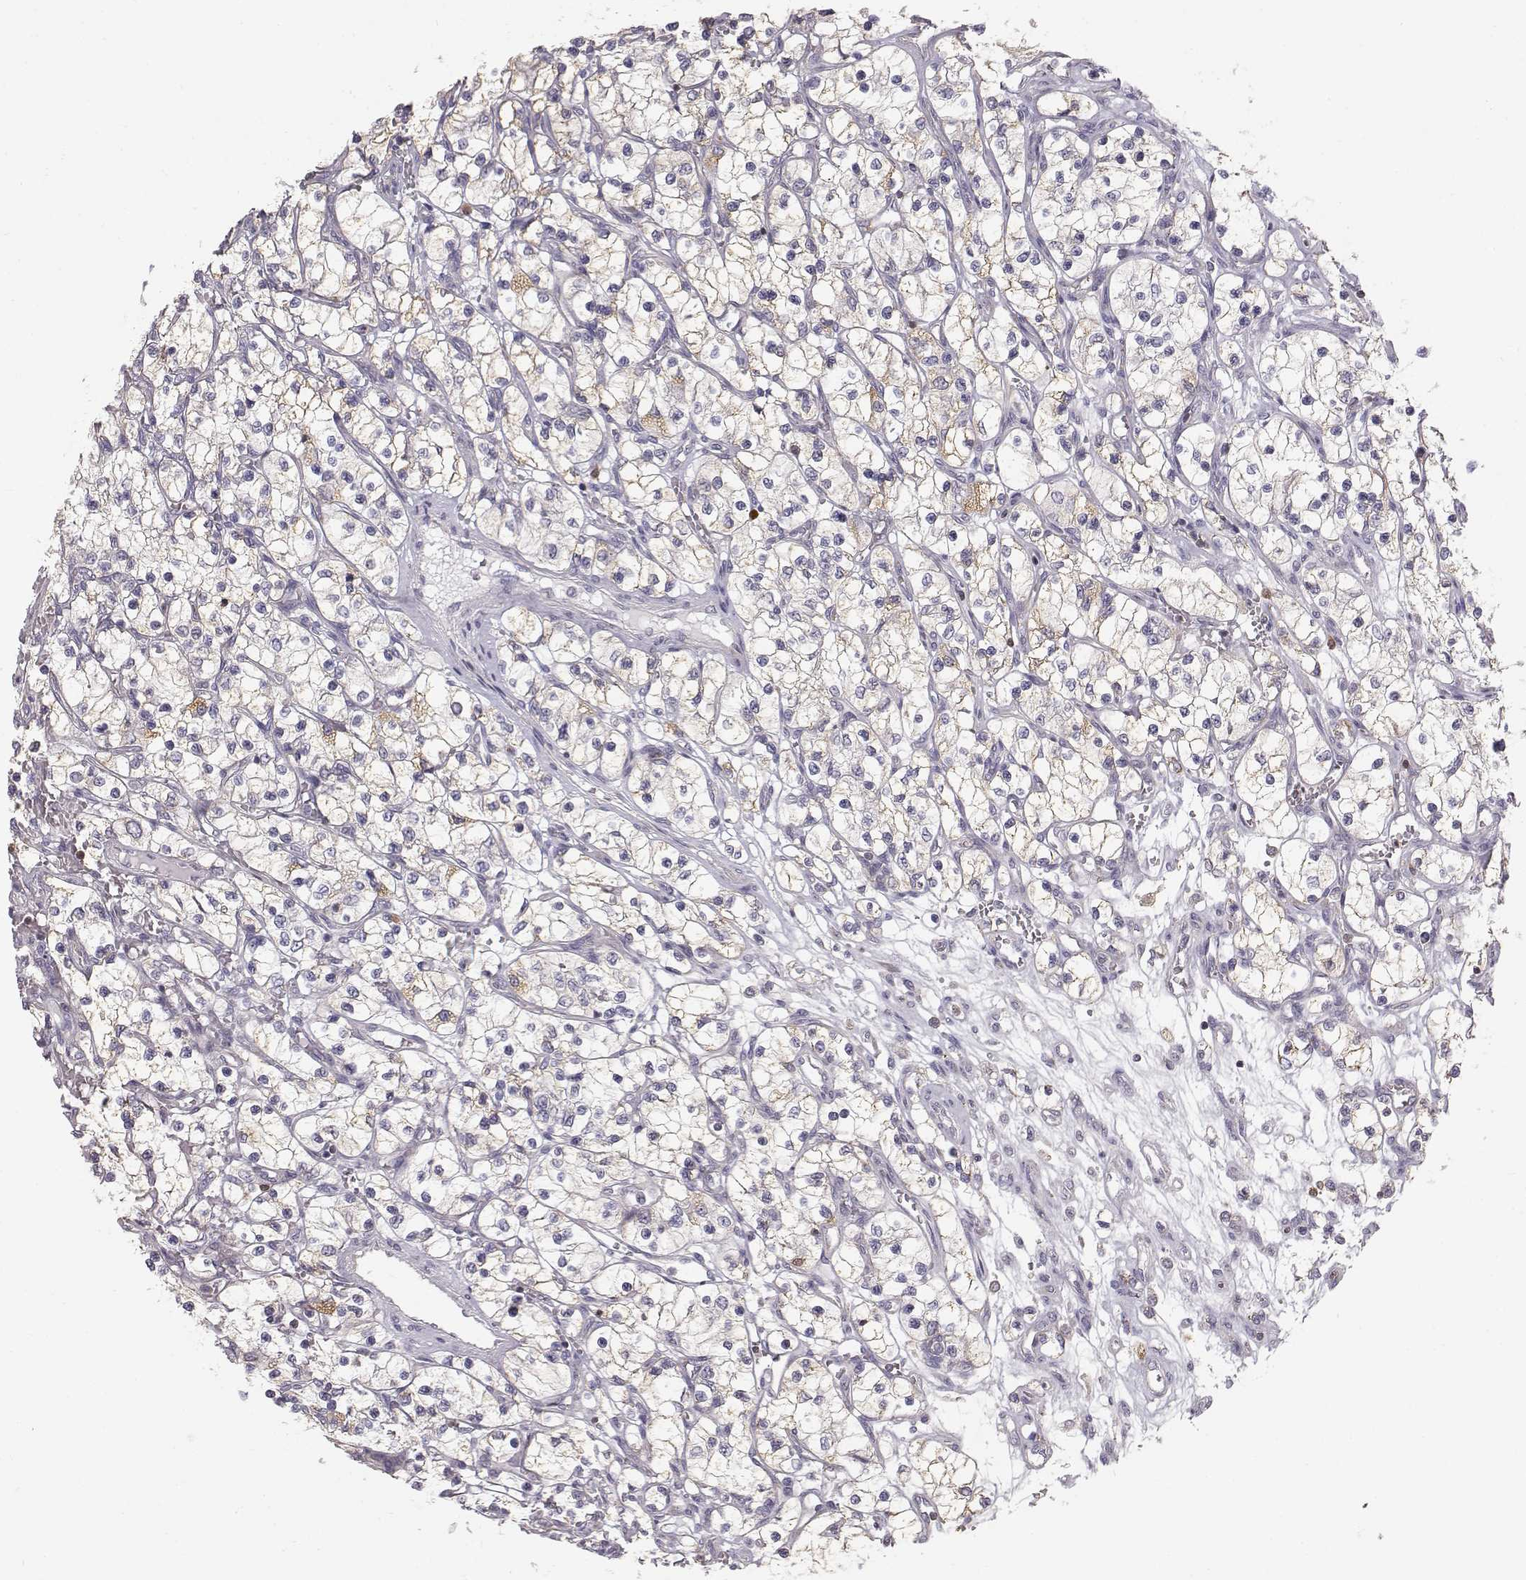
{"staining": {"intensity": "weak", "quantity": ">75%", "location": "cytoplasmic/membranous"}, "tissue": "renal cancer", "cell_type": "Tumor cells", "image_type": "cancer", "snomed": [{"axis": "morphology", "description": "Adenocarcinoma, NOS"}, {"axis": "topography", "description": "Kidney"}], "caption": "IHC (DAB) staining of renal cancer (adenocarcinoma) reveals weak cytoplasmic/membranous protein expression in approximately >75% of tumor cells.", "gene": "GRAP2", "patient": {"sex": "female", "age": 69}}